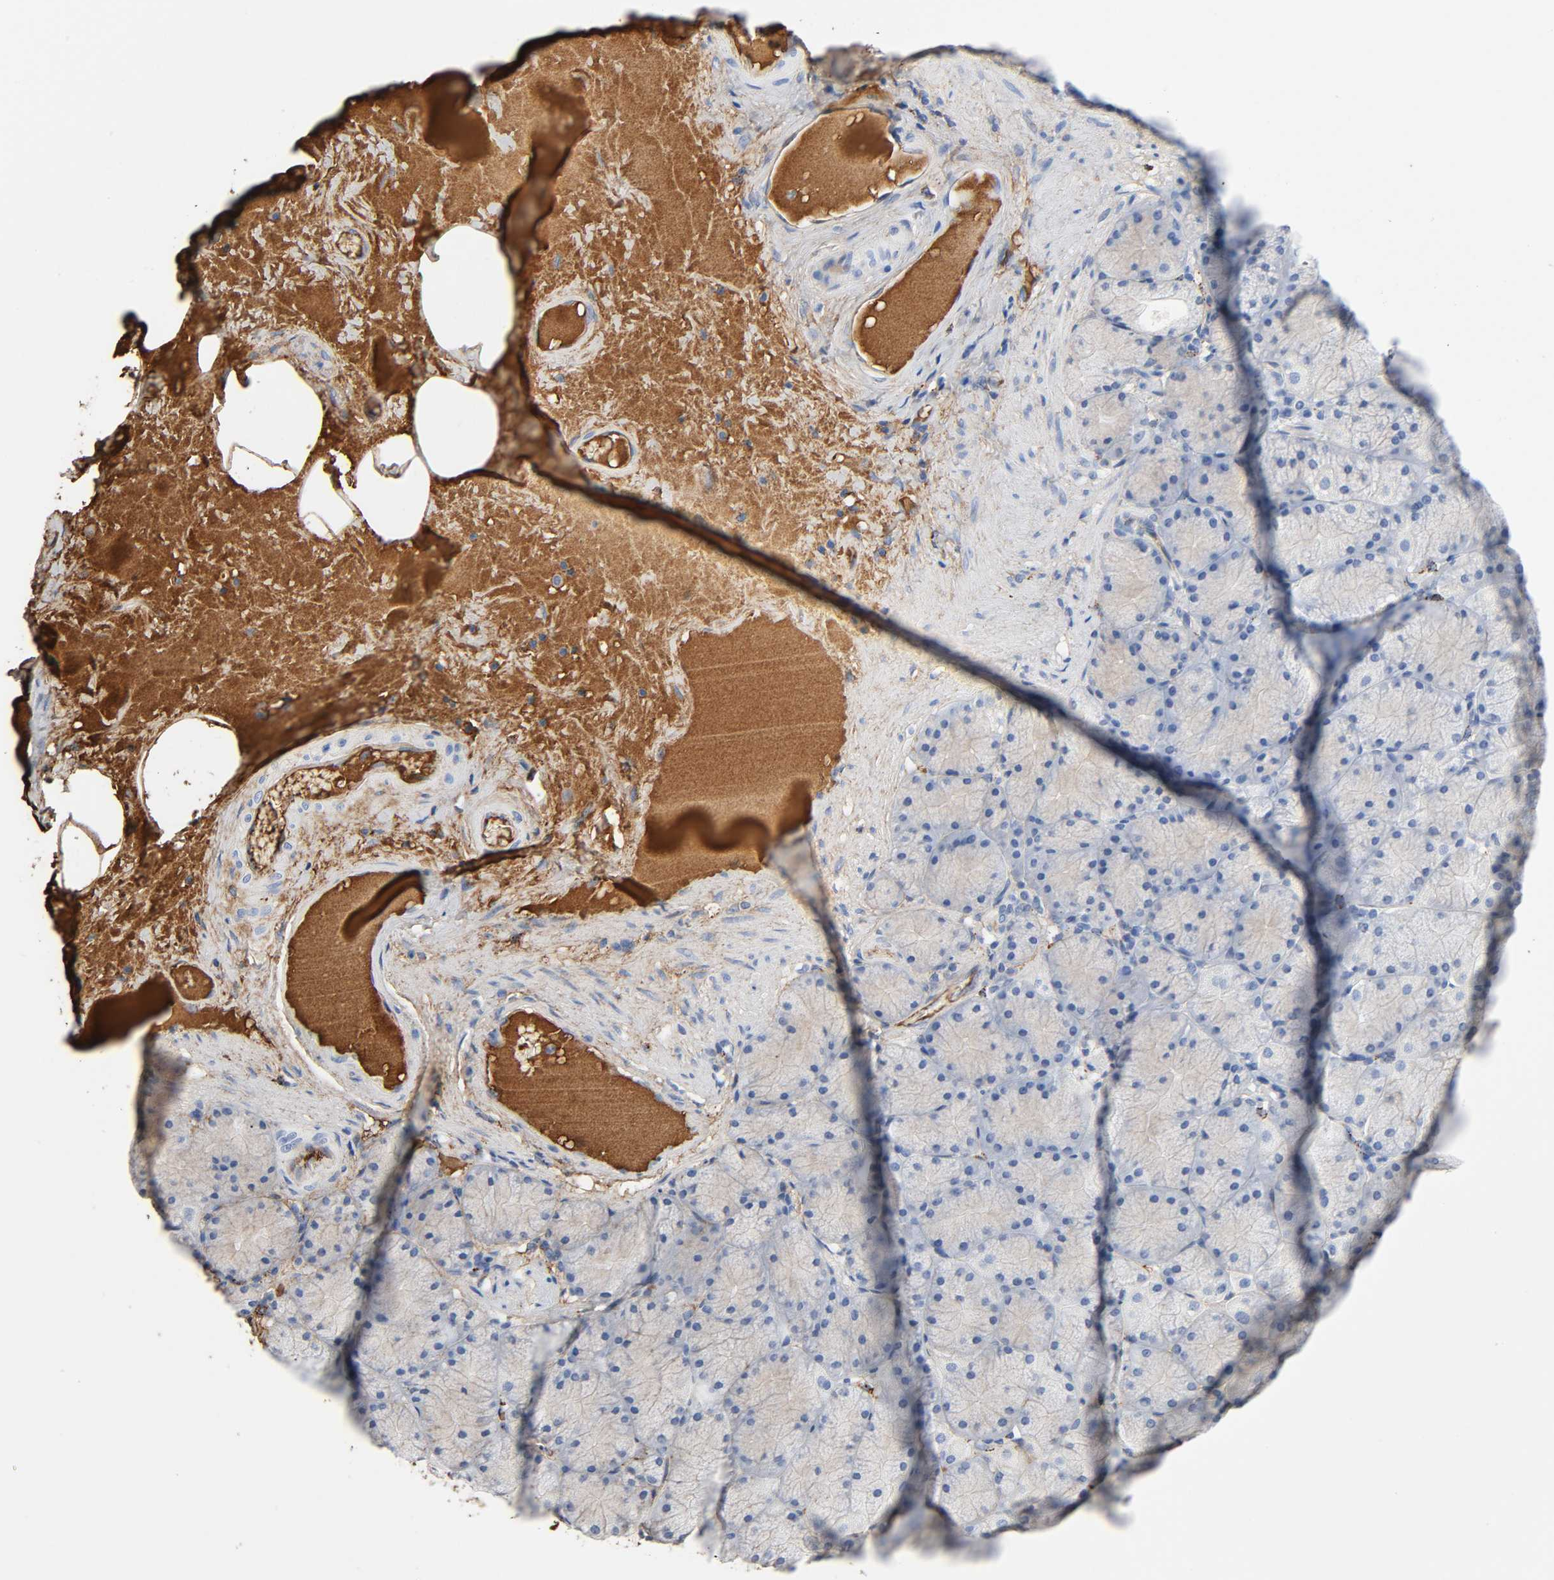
{"staining": {"intensity": "moderate", "quantity": "25%-75%", "location": "cytoplasmic/membranous"}, "tissue": "stomach", "cell_type": "Glandular cells", "image_type": "normal", "snomed": [{"axis": "morphology", "description": "Normal tissue, NOS"}, {"axis": "topography", "description": "Stomach, upper"}], "caption": "A brown stain shows moderate cytoplasmic/membranous positivity of a protein in glandular cells of benign human stomach.", "gene": "C3", "patient": {"sex": "female", "age": 56}}